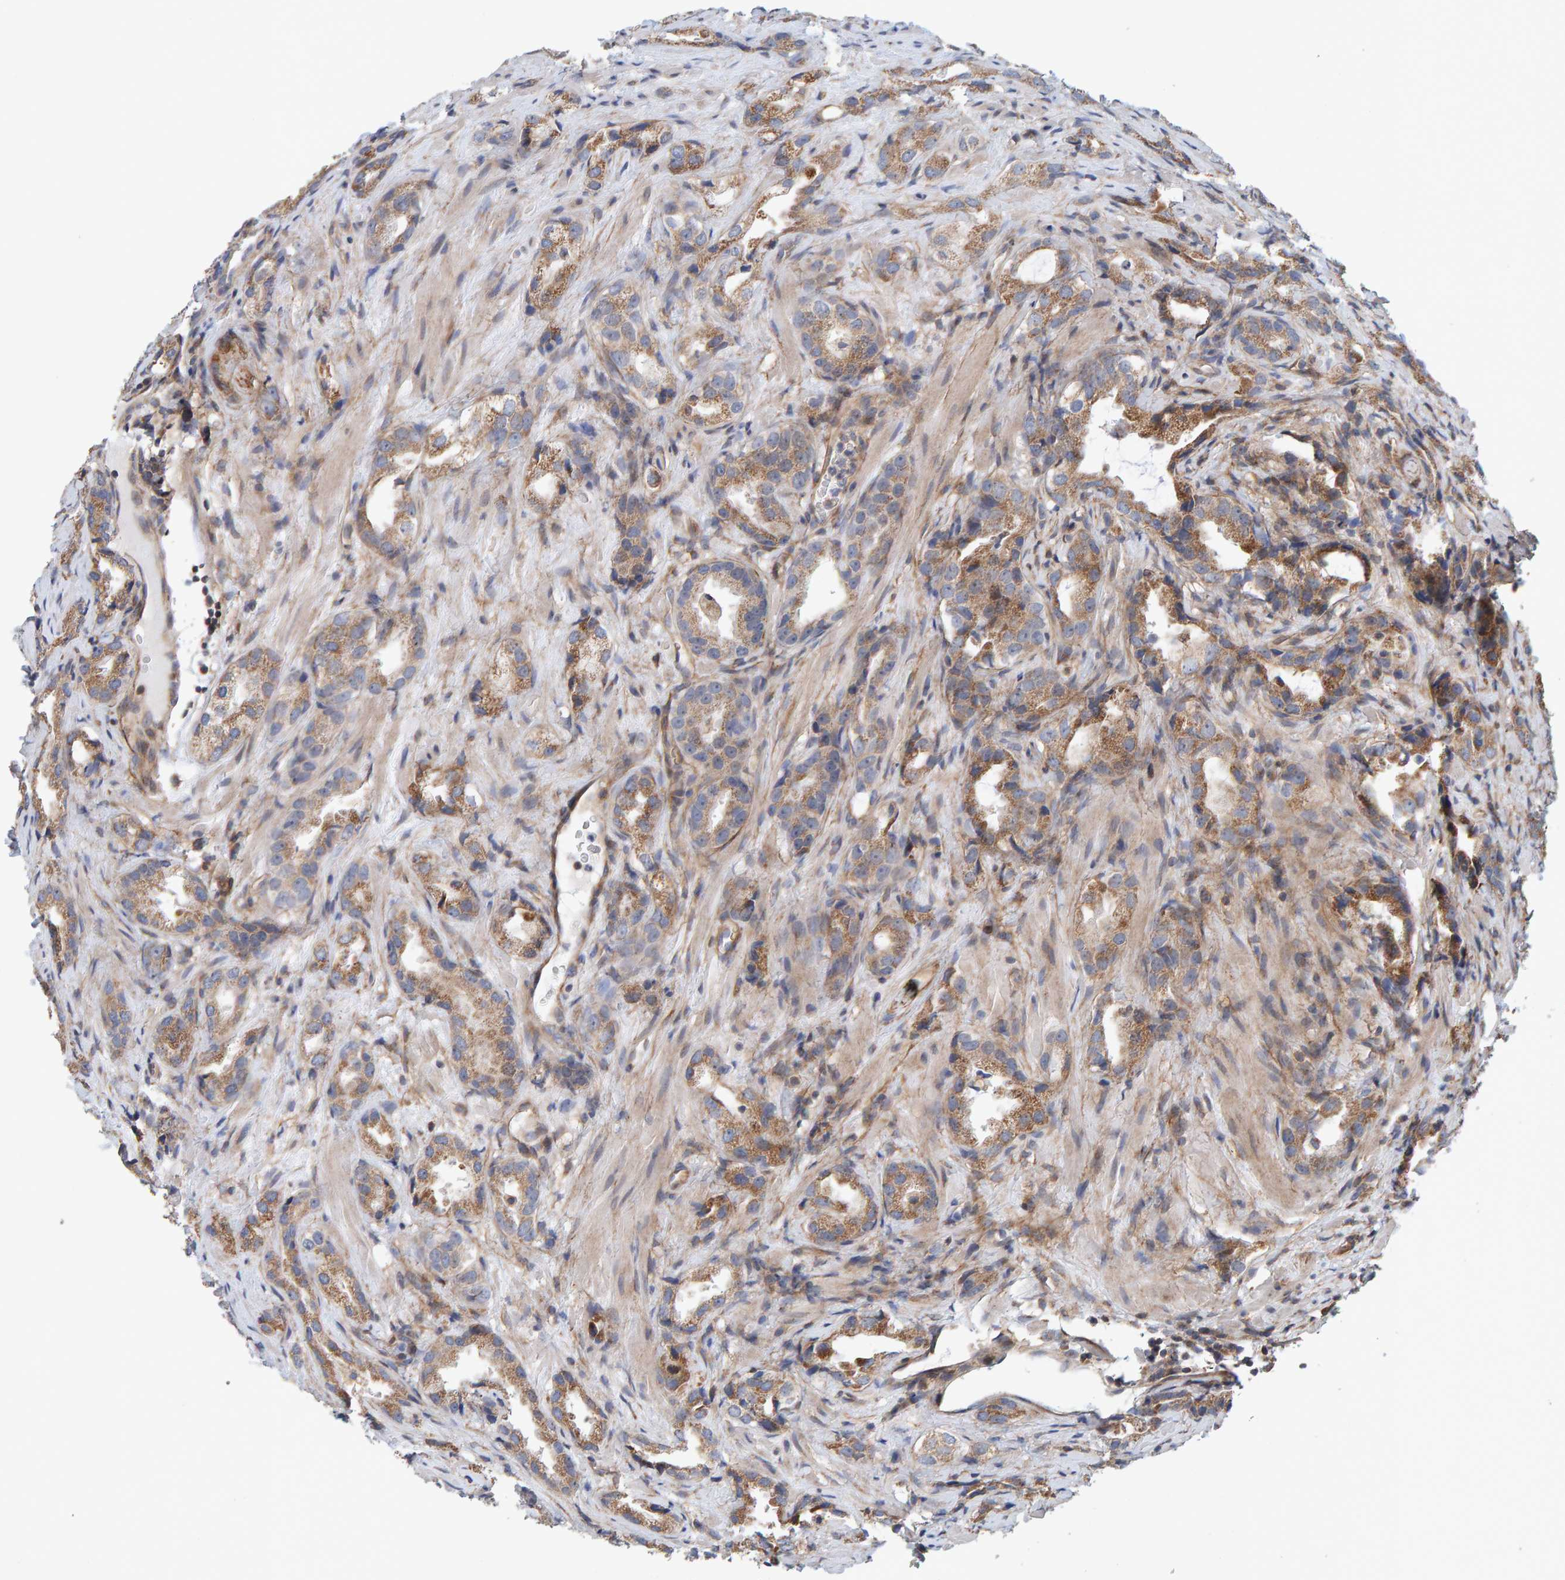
{"staining": {"intensity": "moderate", "quantity": ">75%", "location": "cytoplasmic/membranous"}, "tissue": "prostate cancer", "cell_type": "Tumor cells", "image_type": "cancer", "snomed": [{"axis": "morphology", "description": "Adenocarcinoma, High grade"}, {"axis": "topography", "description": "Prostate"}], "caption": "Adenocarcinoma (high-grade) (prostate) stained with a brown dye shows moderate cytoplasmic/membranous positive positivity in approximately >75% of tumor cells.", "gene": "RGP1", "patient": {"sex": "male", "age": 63}}